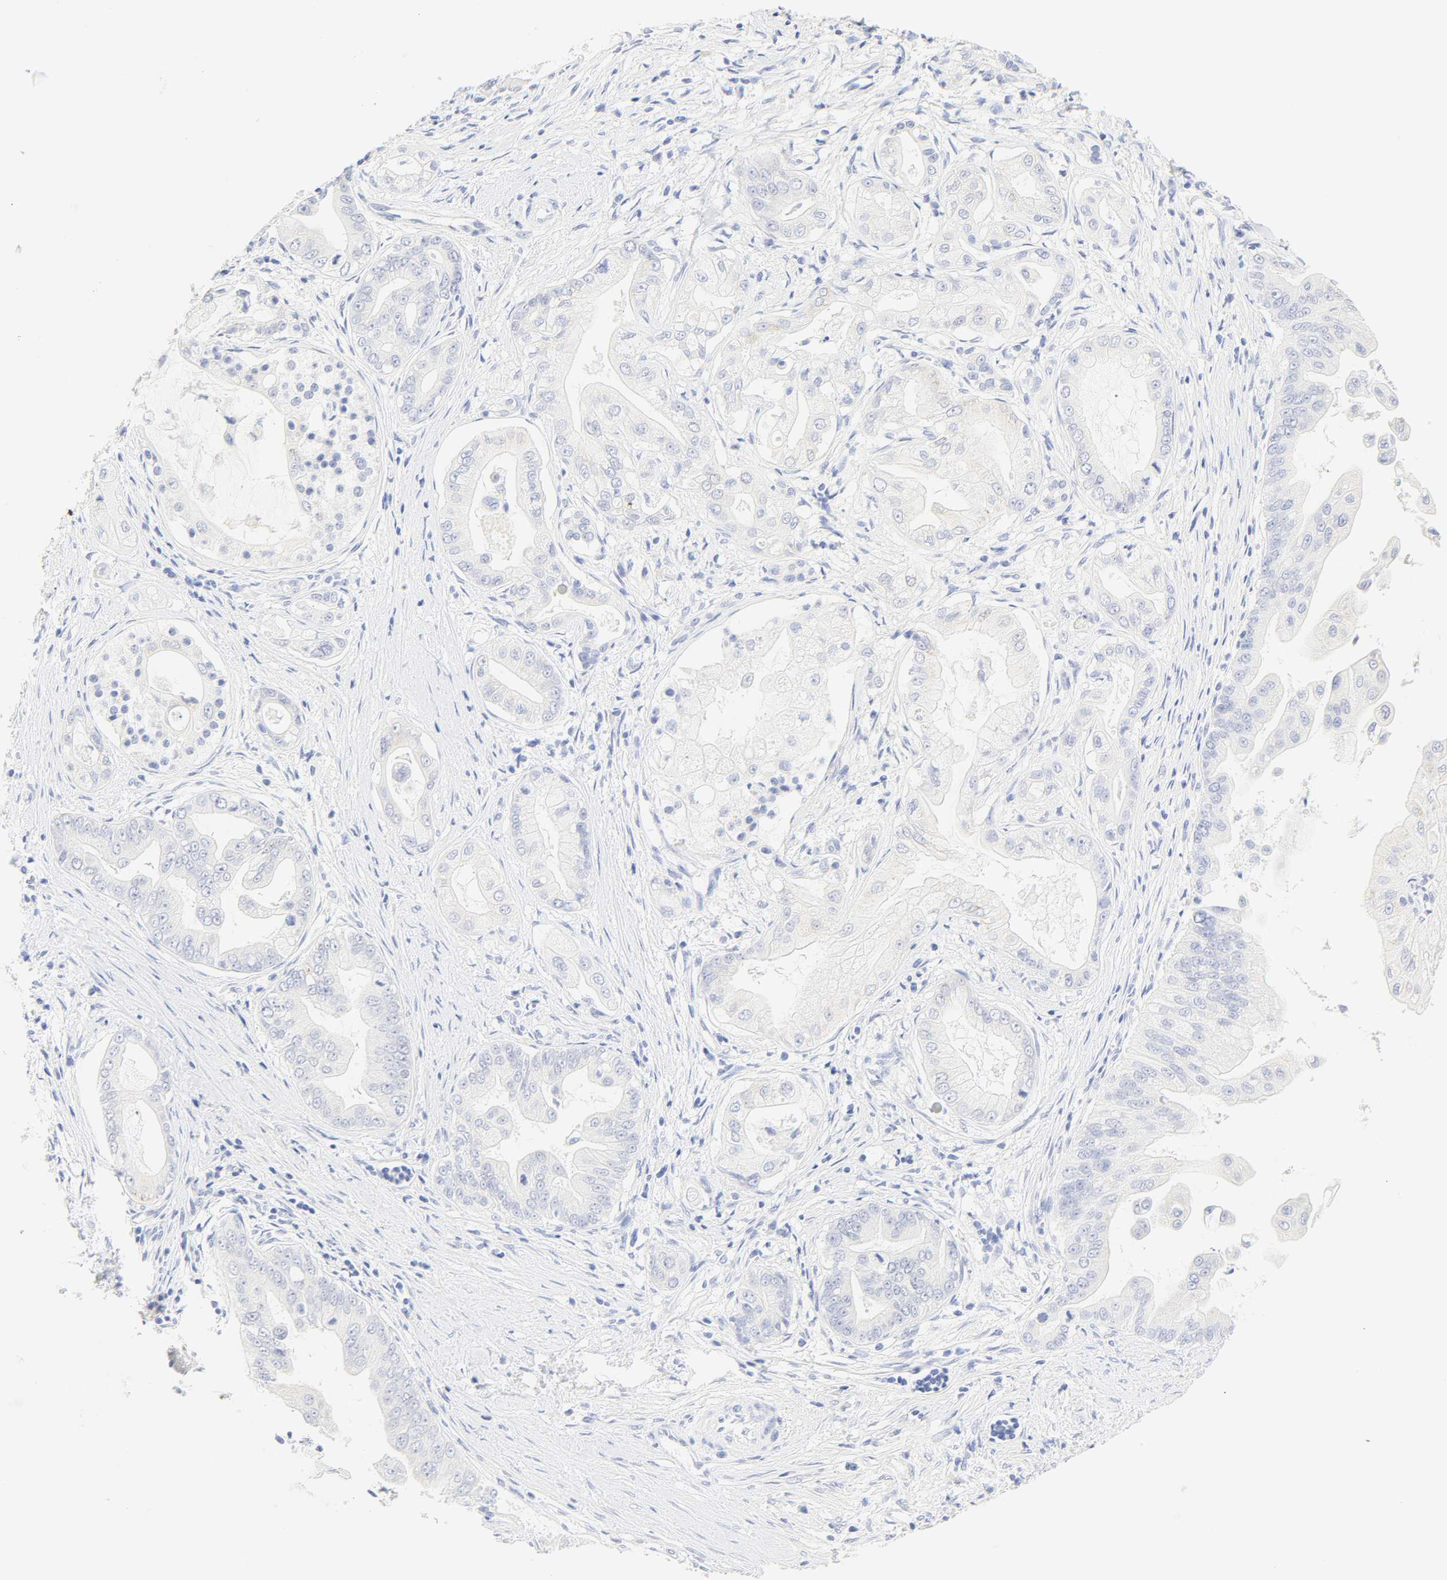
{"staining": {"intensity": "negative", "quantity": "none", "location": "none"}, "tissue": "pancreatic cancer", "cell_type": "Tumor cells", "image_type": "cancer", "snomed": [{"axis": "morphology", "description": "Adenocarcinoma, NOS"}, {"axis": "topography", "description": "Pancreas"}], "caption": "Histopathology image shows no protein positivity in tumor cells of pancreatic cancer tissue. (DAB (3,3'-diaminobenzidine) immunohistochemistry with hematoxylin counter stain).", "gene": "SLCO1B3", "patient": {"sex": "female", "age": 75}}